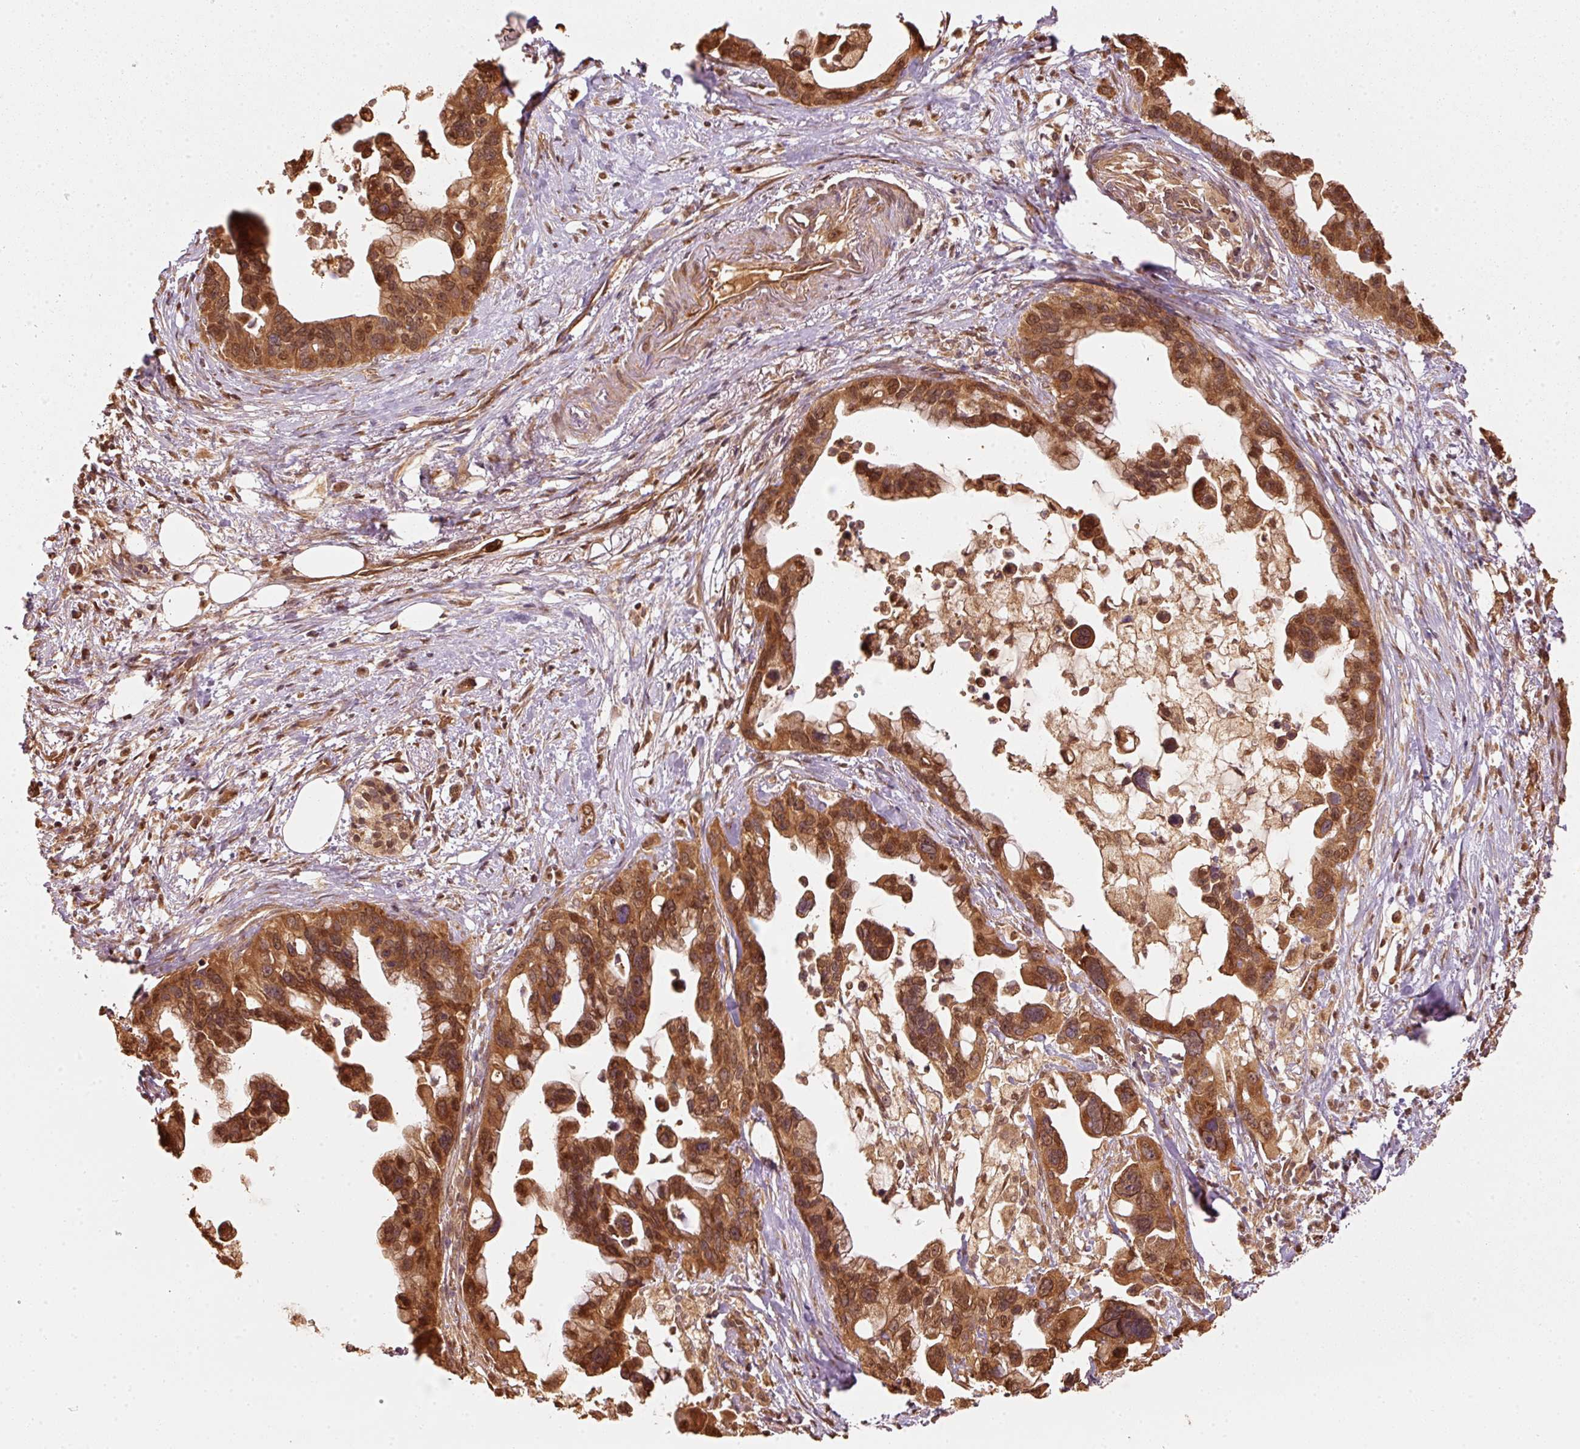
{"staining": {"intensity": "strong", "quantity": ">75%", "location": "cytoplasmic/membranous,nuclear"}, "tissue": "pancreatic cancer", "cell_type": "Tumor cells", "image_type": "cancer", "snomed": [{"axis": "morphology", "description": "Adenocarcinoma, NOS"}, {"axis": "topography", "description": "Pancreas"}], "caption": "The immunohistochemical stain shows strong cytoplasmic/membranous and nuclear positivity in tumor cells of adenocarcinoma (pancreatic) tissue. (brown staining indicates protein expression, while blue staining denotes nuclei).", "gene": "STAU1", "patient": {"sex": "female", "age": 83}}